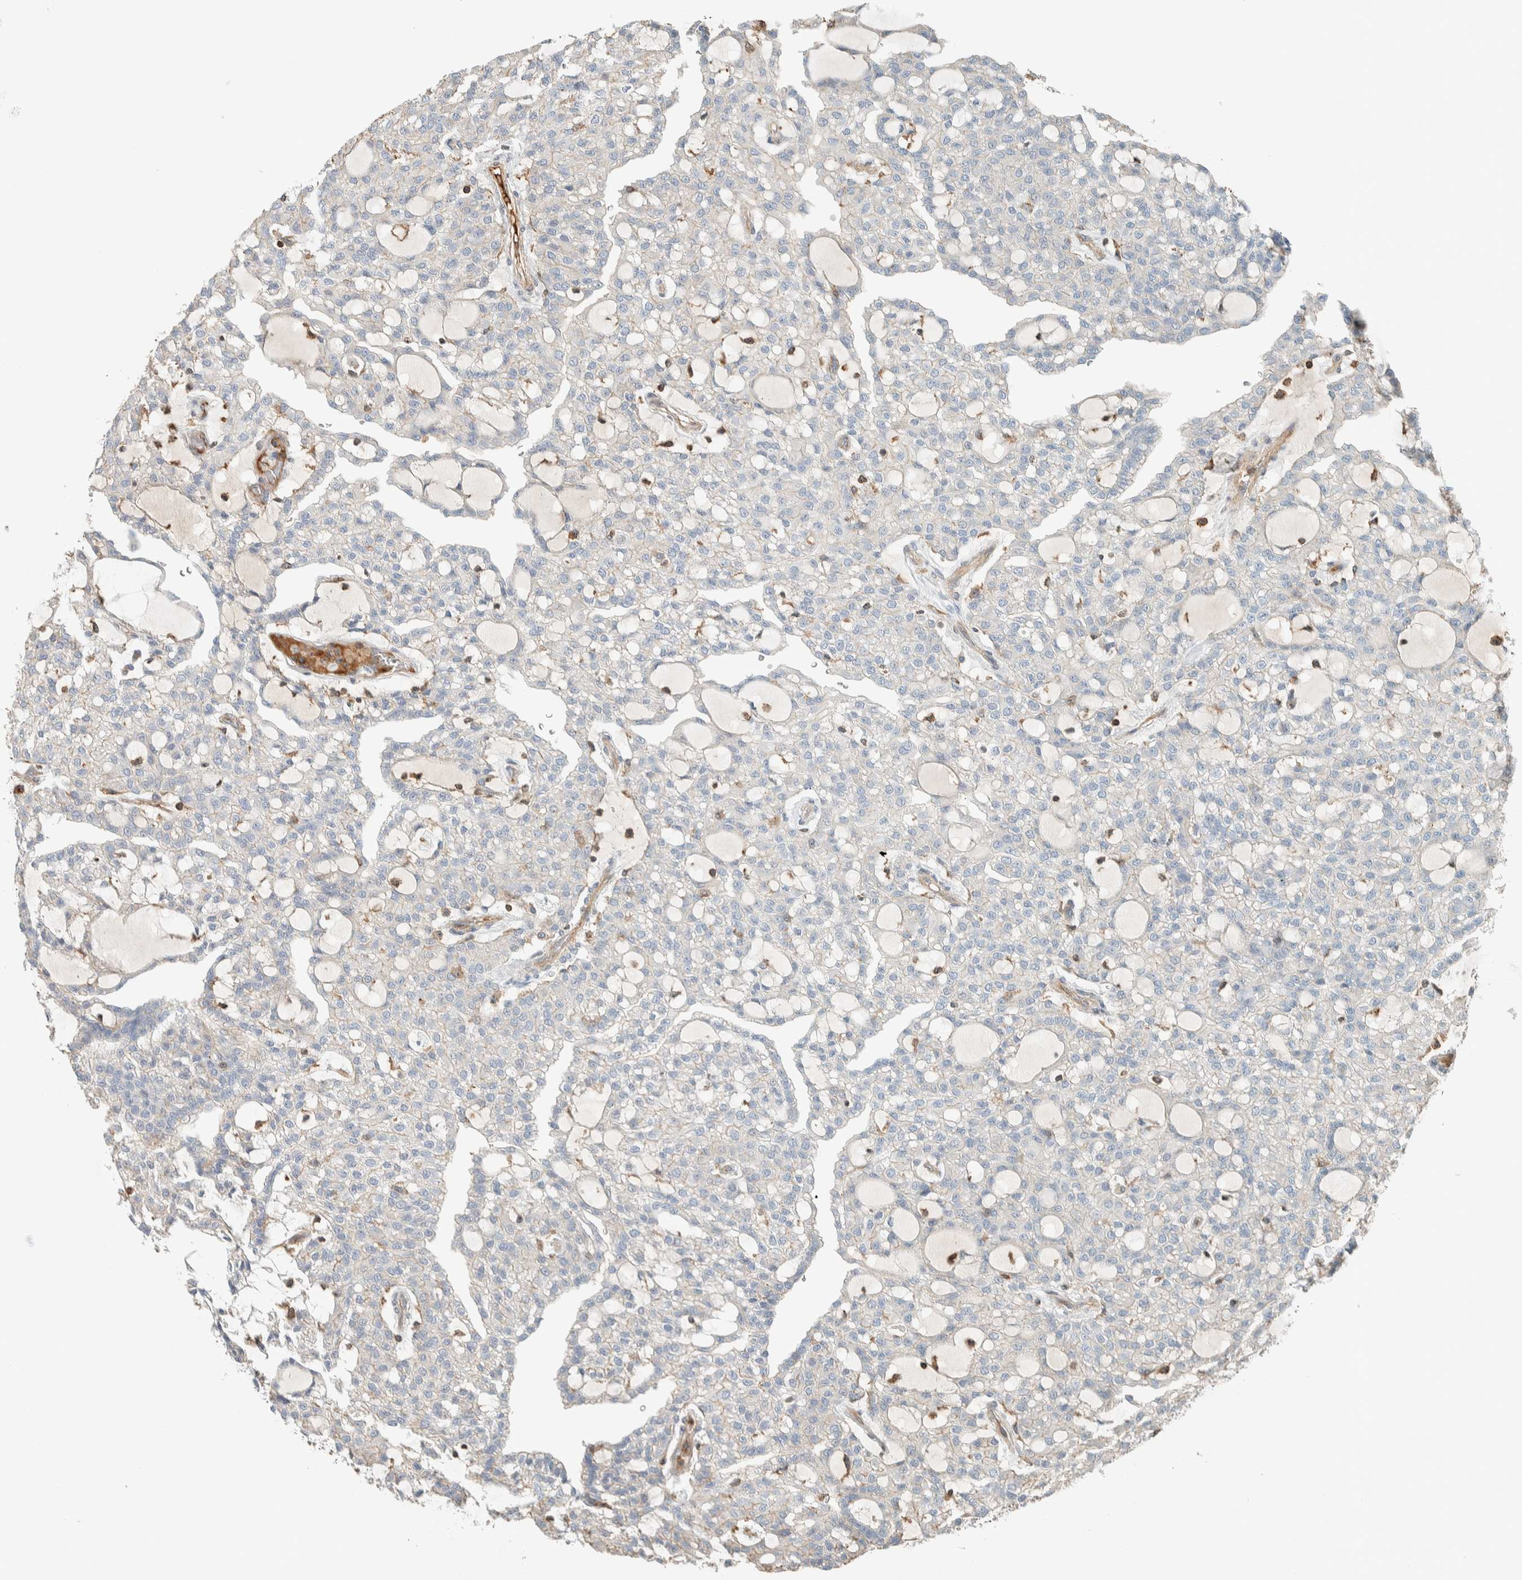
{"staining": {"intensity": "negative", "quantity": "none", "location": "none"}, "tissue": "renal cancer", "cell_type": "Tumor cells", "image_type": "cancer", "snomed": [{"axis": "morphology", "description": "Adenocarcinoma, NOS"}, {"axis": "topography", "description": "Kidney"}], "caption": "A micrograph of human renal cancer is negative for staining in tumor cells. The staining was performed using DAB (3,3'-diaminobenzidine) to visualize the protein expression in brown, while the nuclei were stained in blue with hematoxylin (Magnification: 20x).", "gene": "CTBP2", "patient": {"sex": "male", "age": 63}}